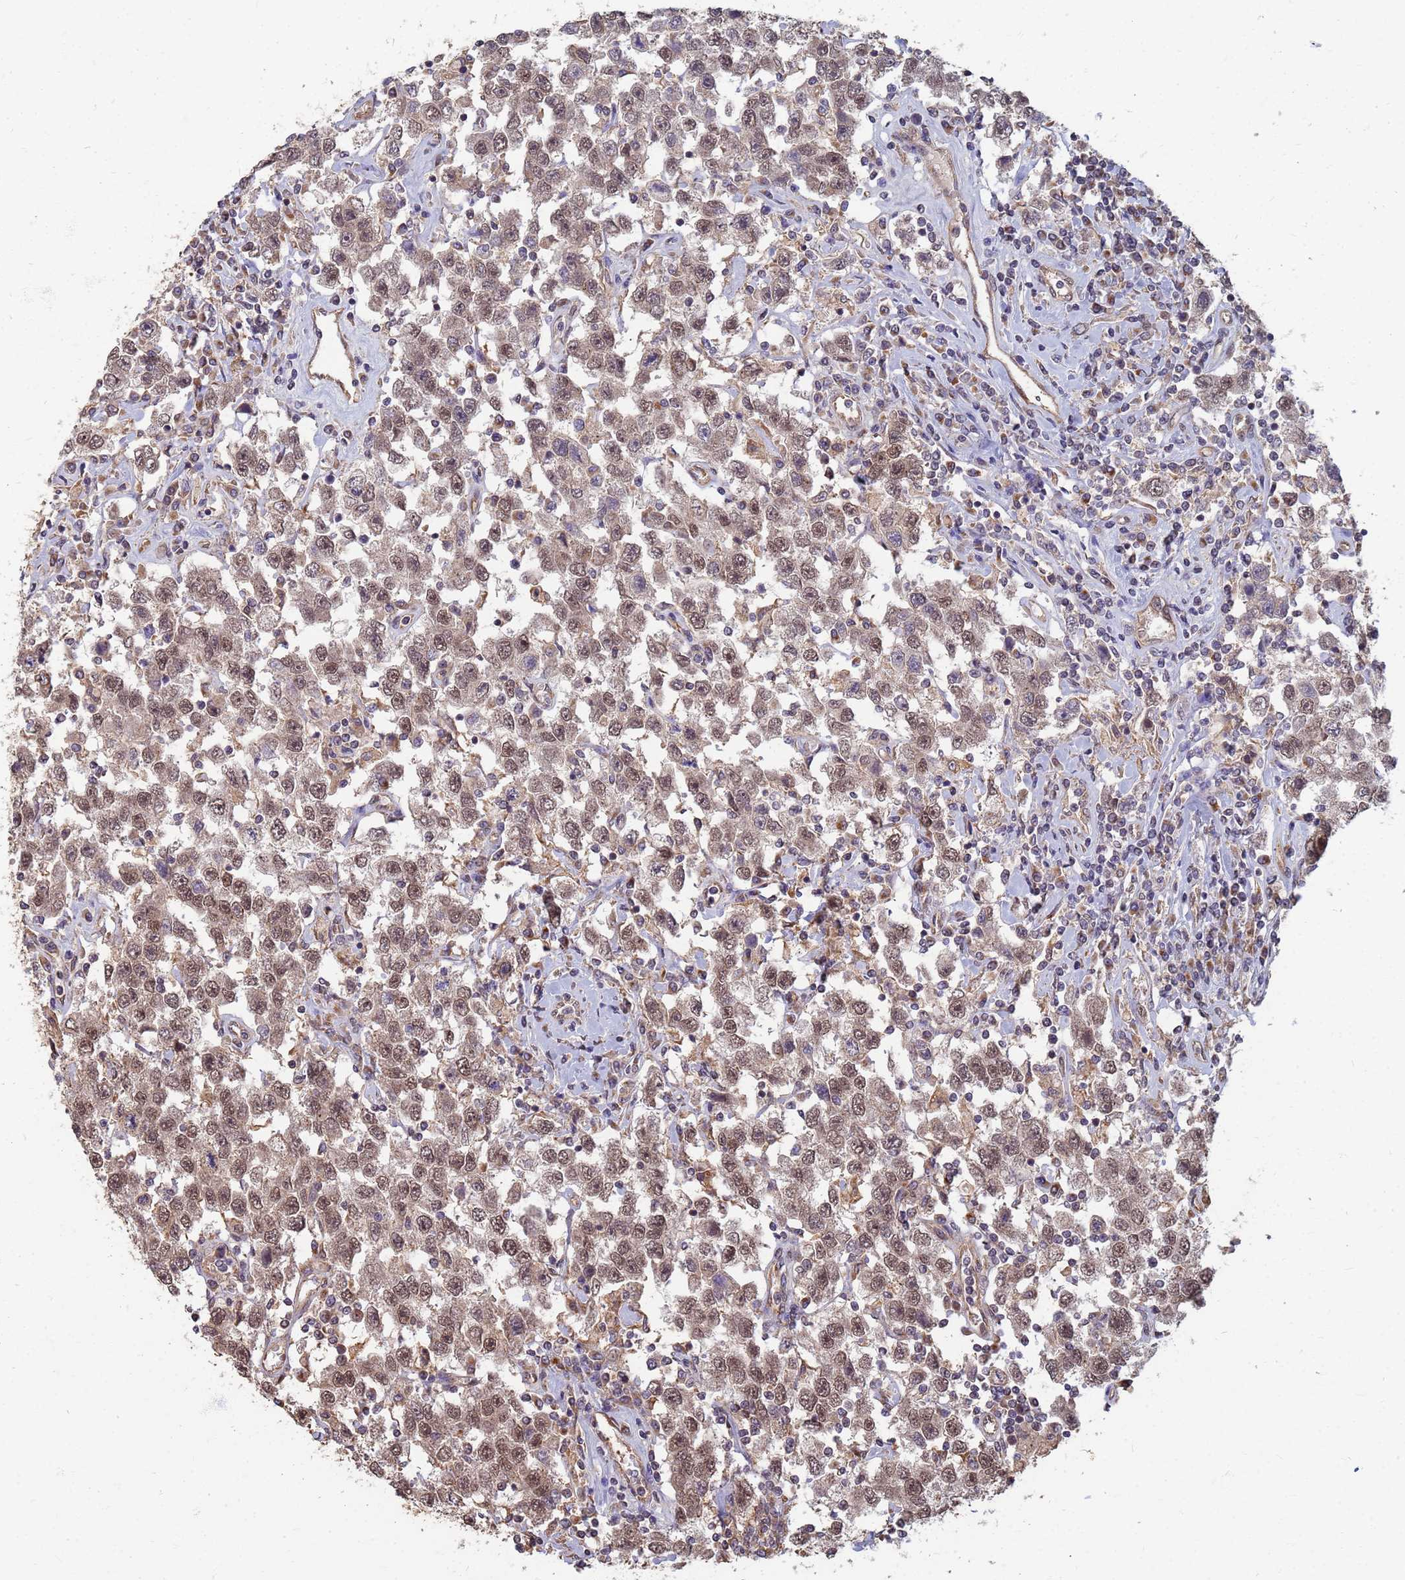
{"staining": {"intensity": "moderate", "quantity": ">75%", "location": "nuclear"}, "tissue": "testis cancer", "cell_type": "Tumor cells", "image_type": "cancer", "snomed": [{"axis": "morphology", "description": "Seminoma, NOS"}, {"axis": "topography", "description": "Testis"}], "caption": "IHC of testis cancer exhibits medium levels of moderate nuclear positivity in about >75% of tumor cells.", "gene": "ITGB4", "patient": {"sex": "male", "age": 41}}